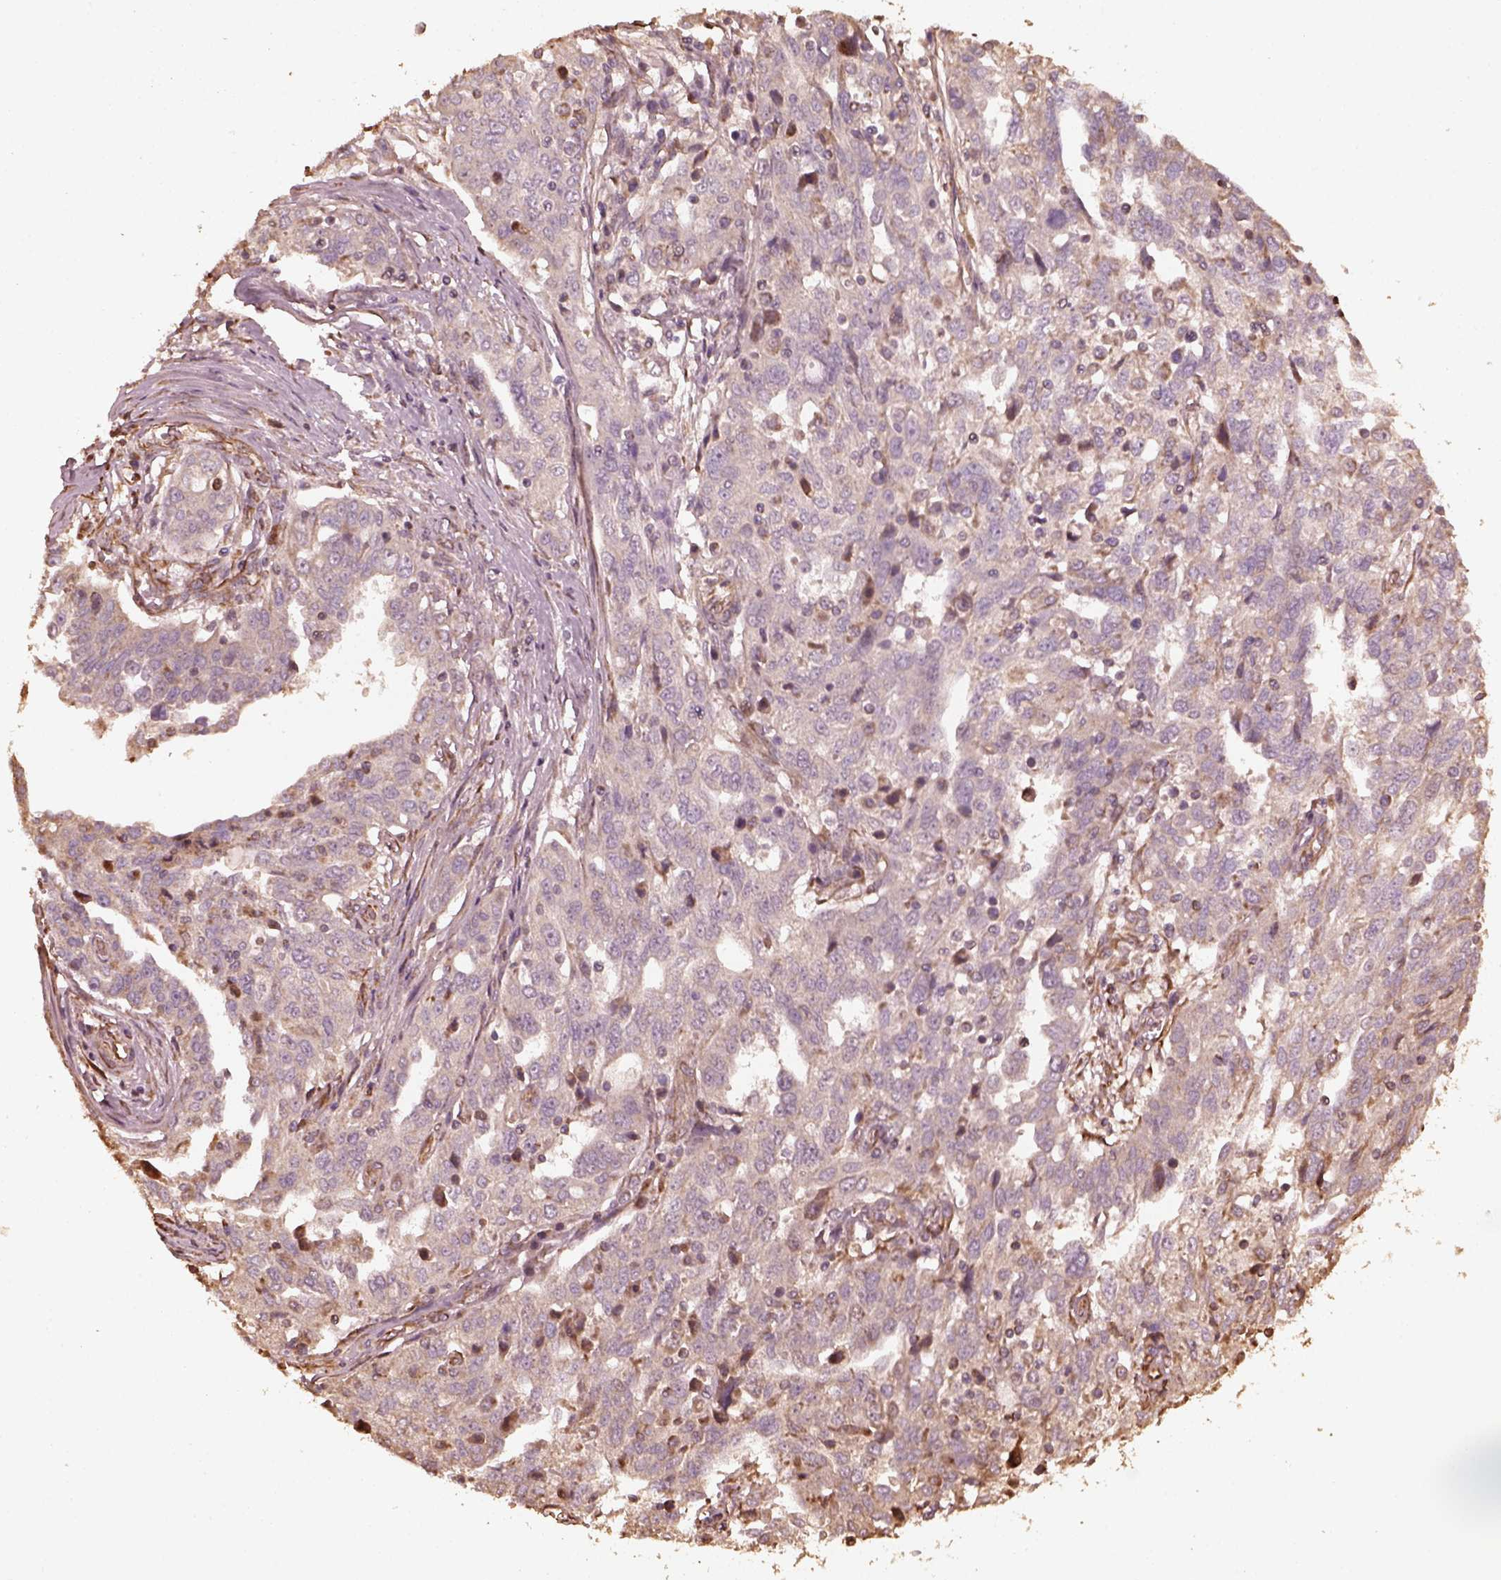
{"staining": {"intensity": "weak", "quantity": "<25%", "location": "cytoplasmic/membranous"}, "tissue": "ovarian cancer", "cell_type": "Tumor cells", "image_type": "cancer", "snomed": [{"axis": "morphology", "description": "Cystadenocarcinoma, serous, NOS"}, {"axis": "topography", "description": "Ovary"}], "caption": "IHC of human ovarian cancer displays no positivity in tumor cells.", "gene": "GTPBP1", "patient": {"sex": "female", "age": 67}}